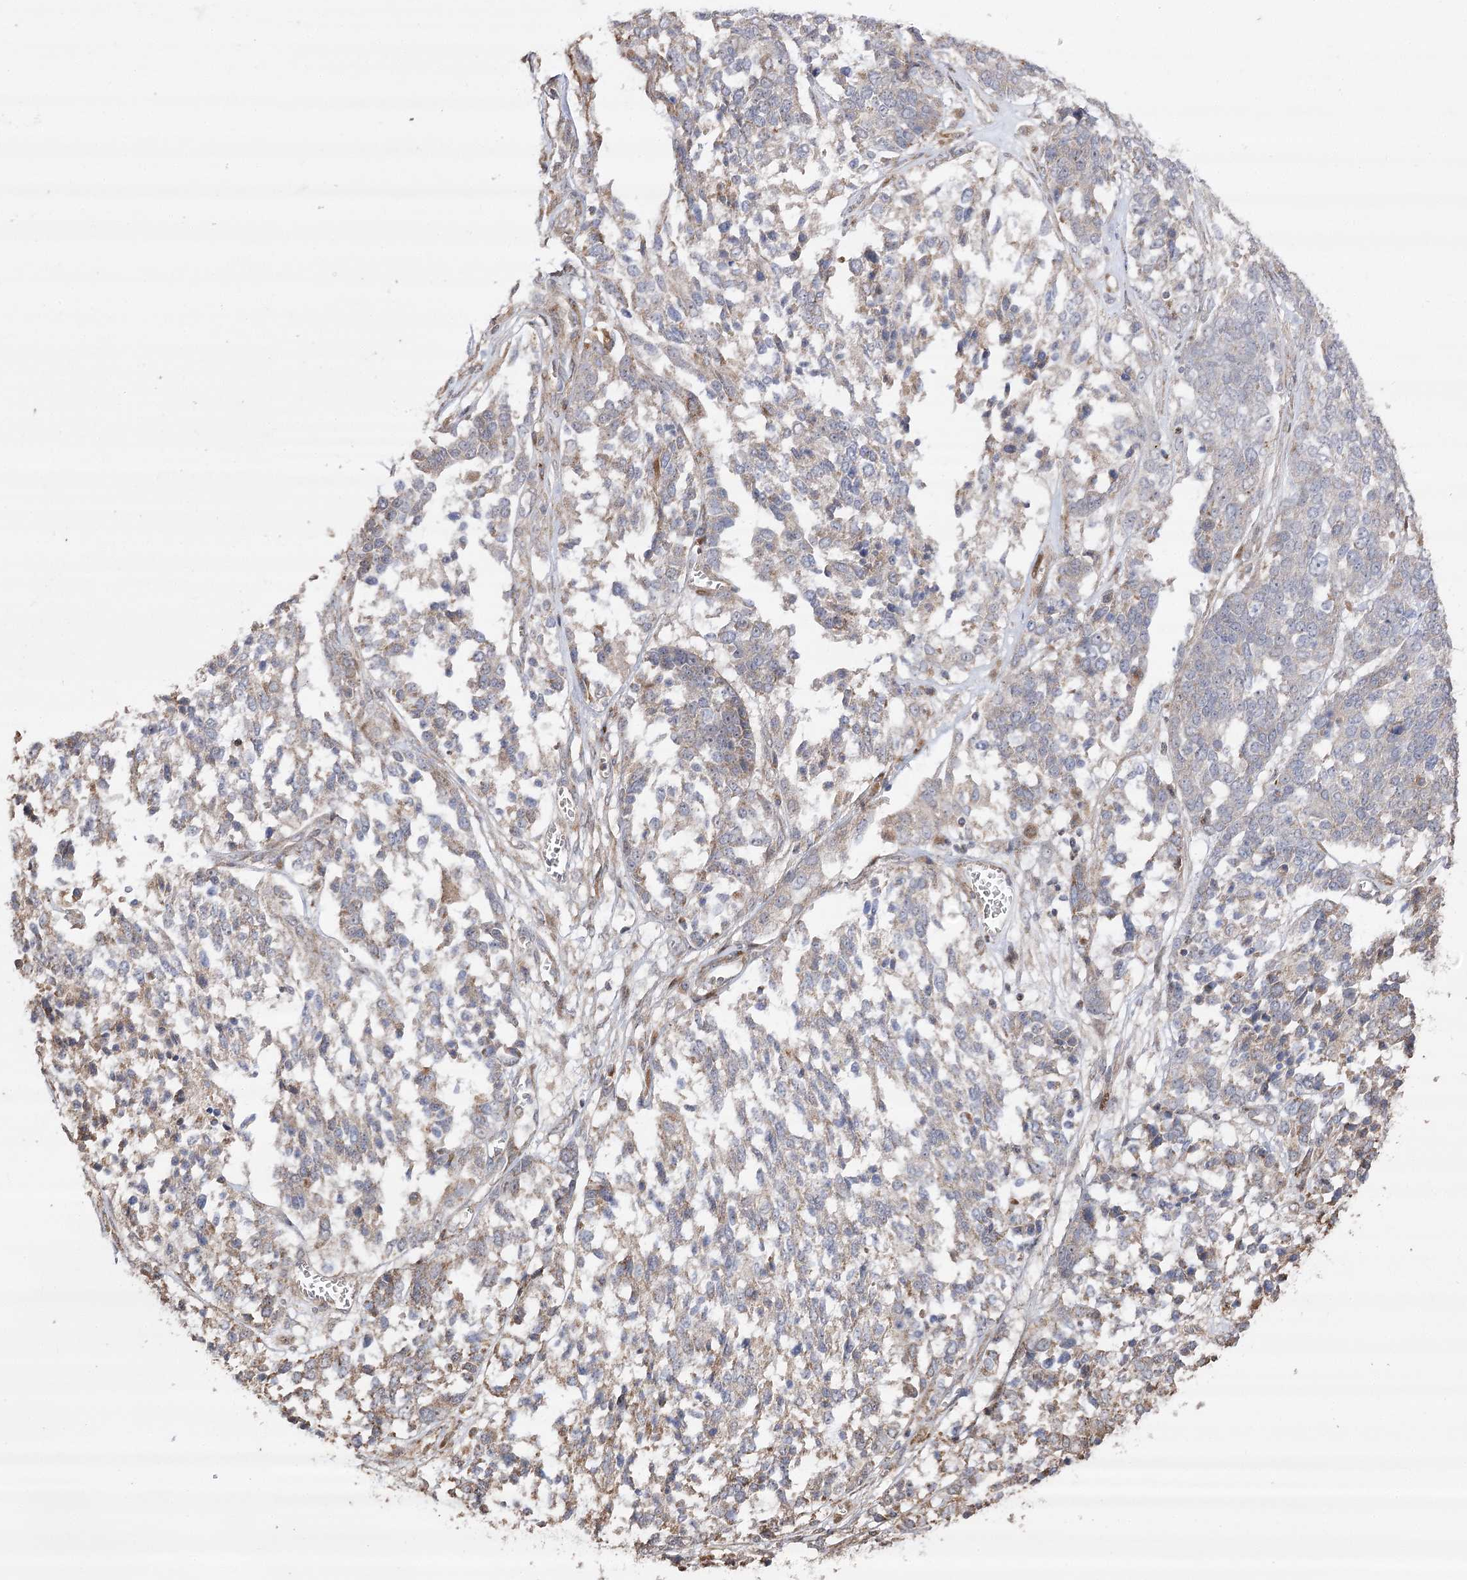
{"staining": {"intensity": "negative", "quantity": "none", "location": "none"}, "tissue": "ovarian cancer", "cell_type": "Tumor cells", "image_type": "cancer", "snomed": [{"axis": "morphology", "description": "Cystadenocarcinoma, serous, NOS"}, {"axis": "topography", "description": "Ovary"}], "caption": "Tumor cells are negative for protein expression in human ovarian serous cystadenocarcinoma.", "gene": "OBSL1", "patient": {"sex": "female", "age": 44}}